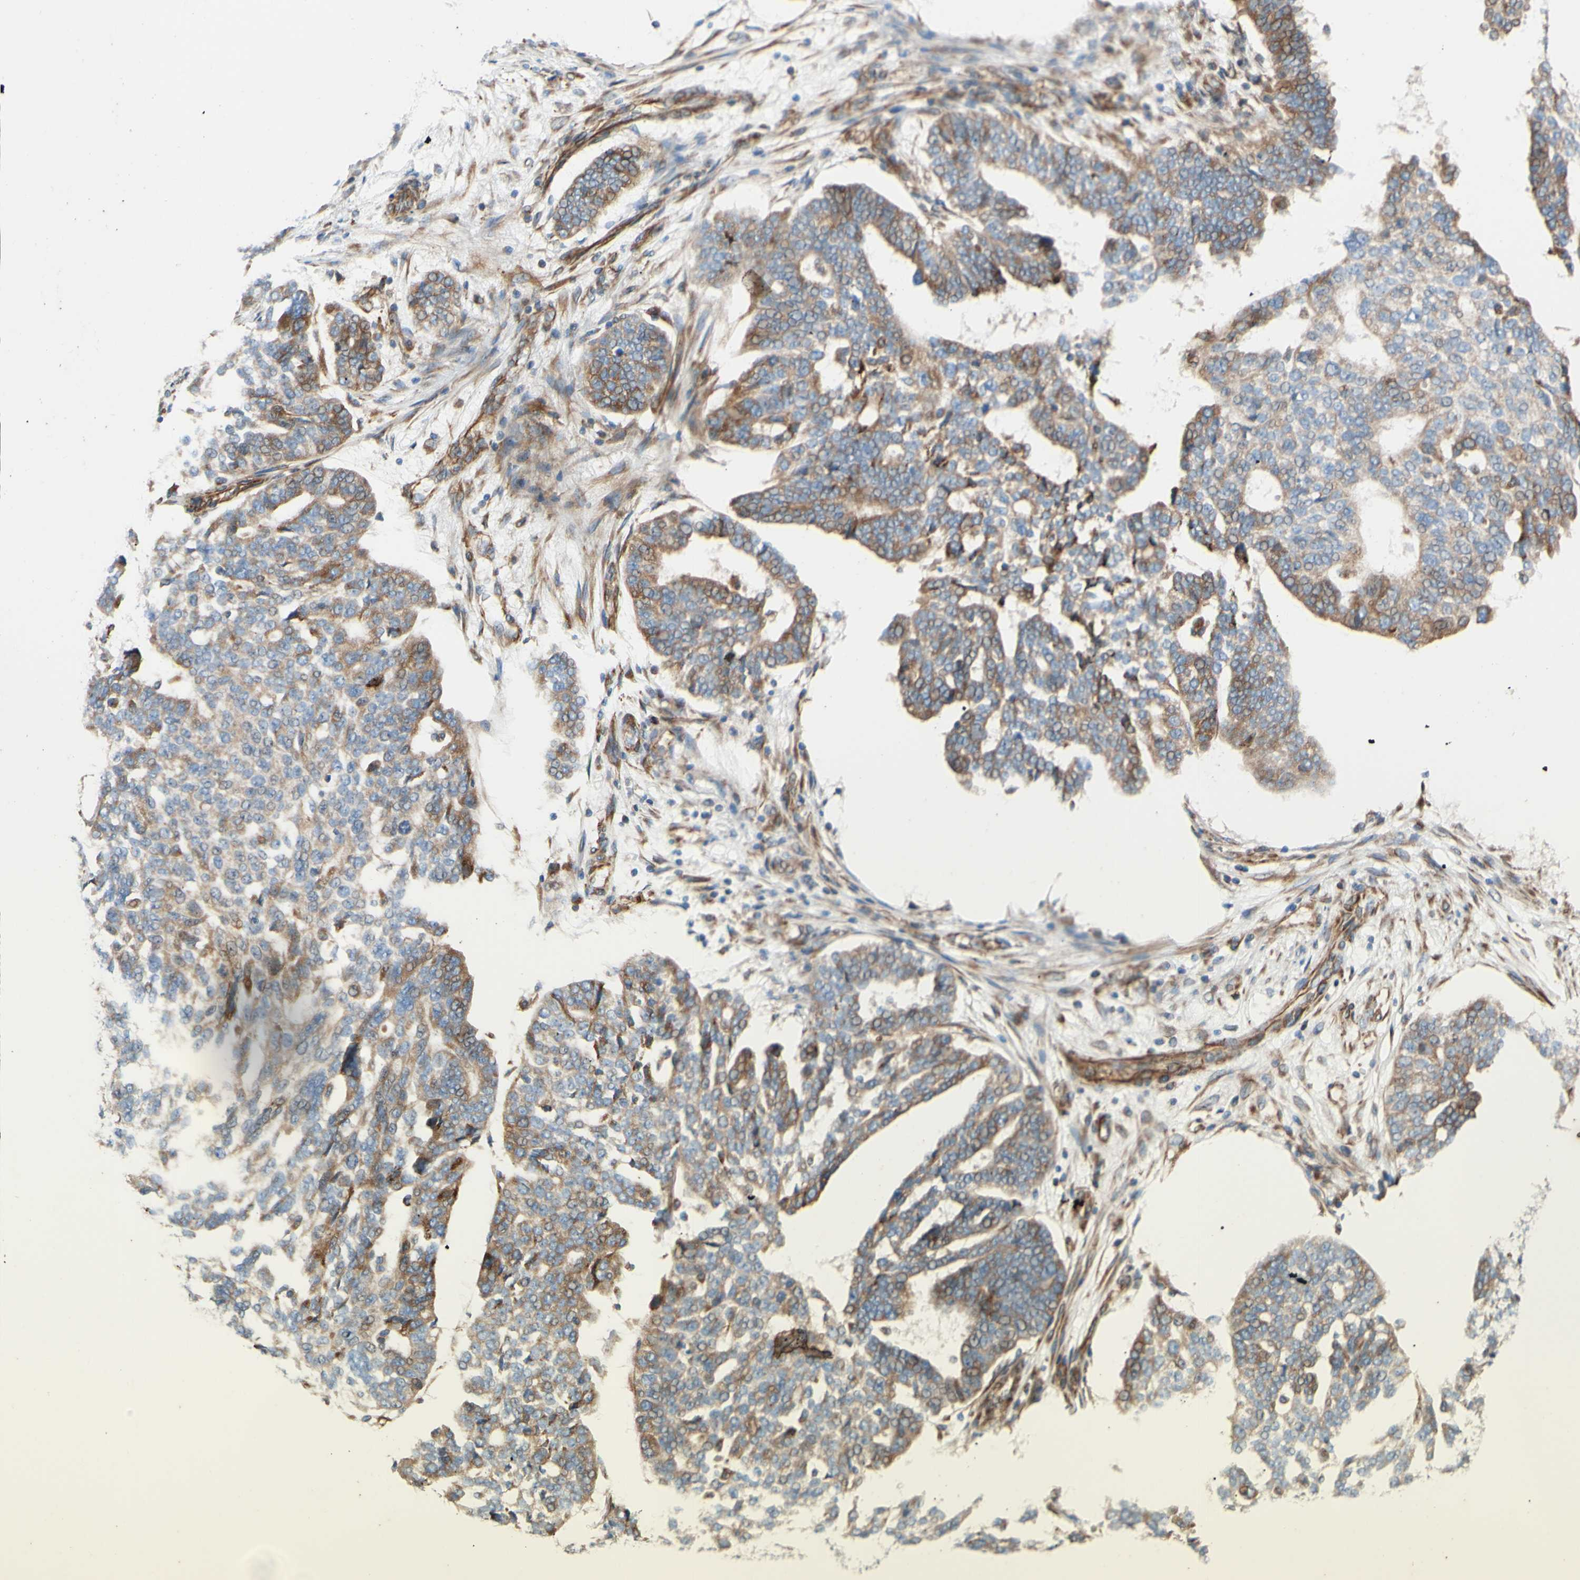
{"staining": {"intensity": "moderate", "quantity": ">75%", "location": "cytoplasmic/membranous"}, "tissue": "ovarian cancer", "cell_type": "Tumor cells", "image_type": "cancer", "snomed": [{"axis": "morphology", "description": "Cystadenocarcinoma, serous, NOS"}, {"axis": "topography", "description": "Ovary"}], "caption": "A brown stain shows moderate cytoplasmic/membranous positivity of a protein in ovarian cancer tumor cells.", "gene": "C1orf43", "patient": {"sex": "female", "age": 59}}